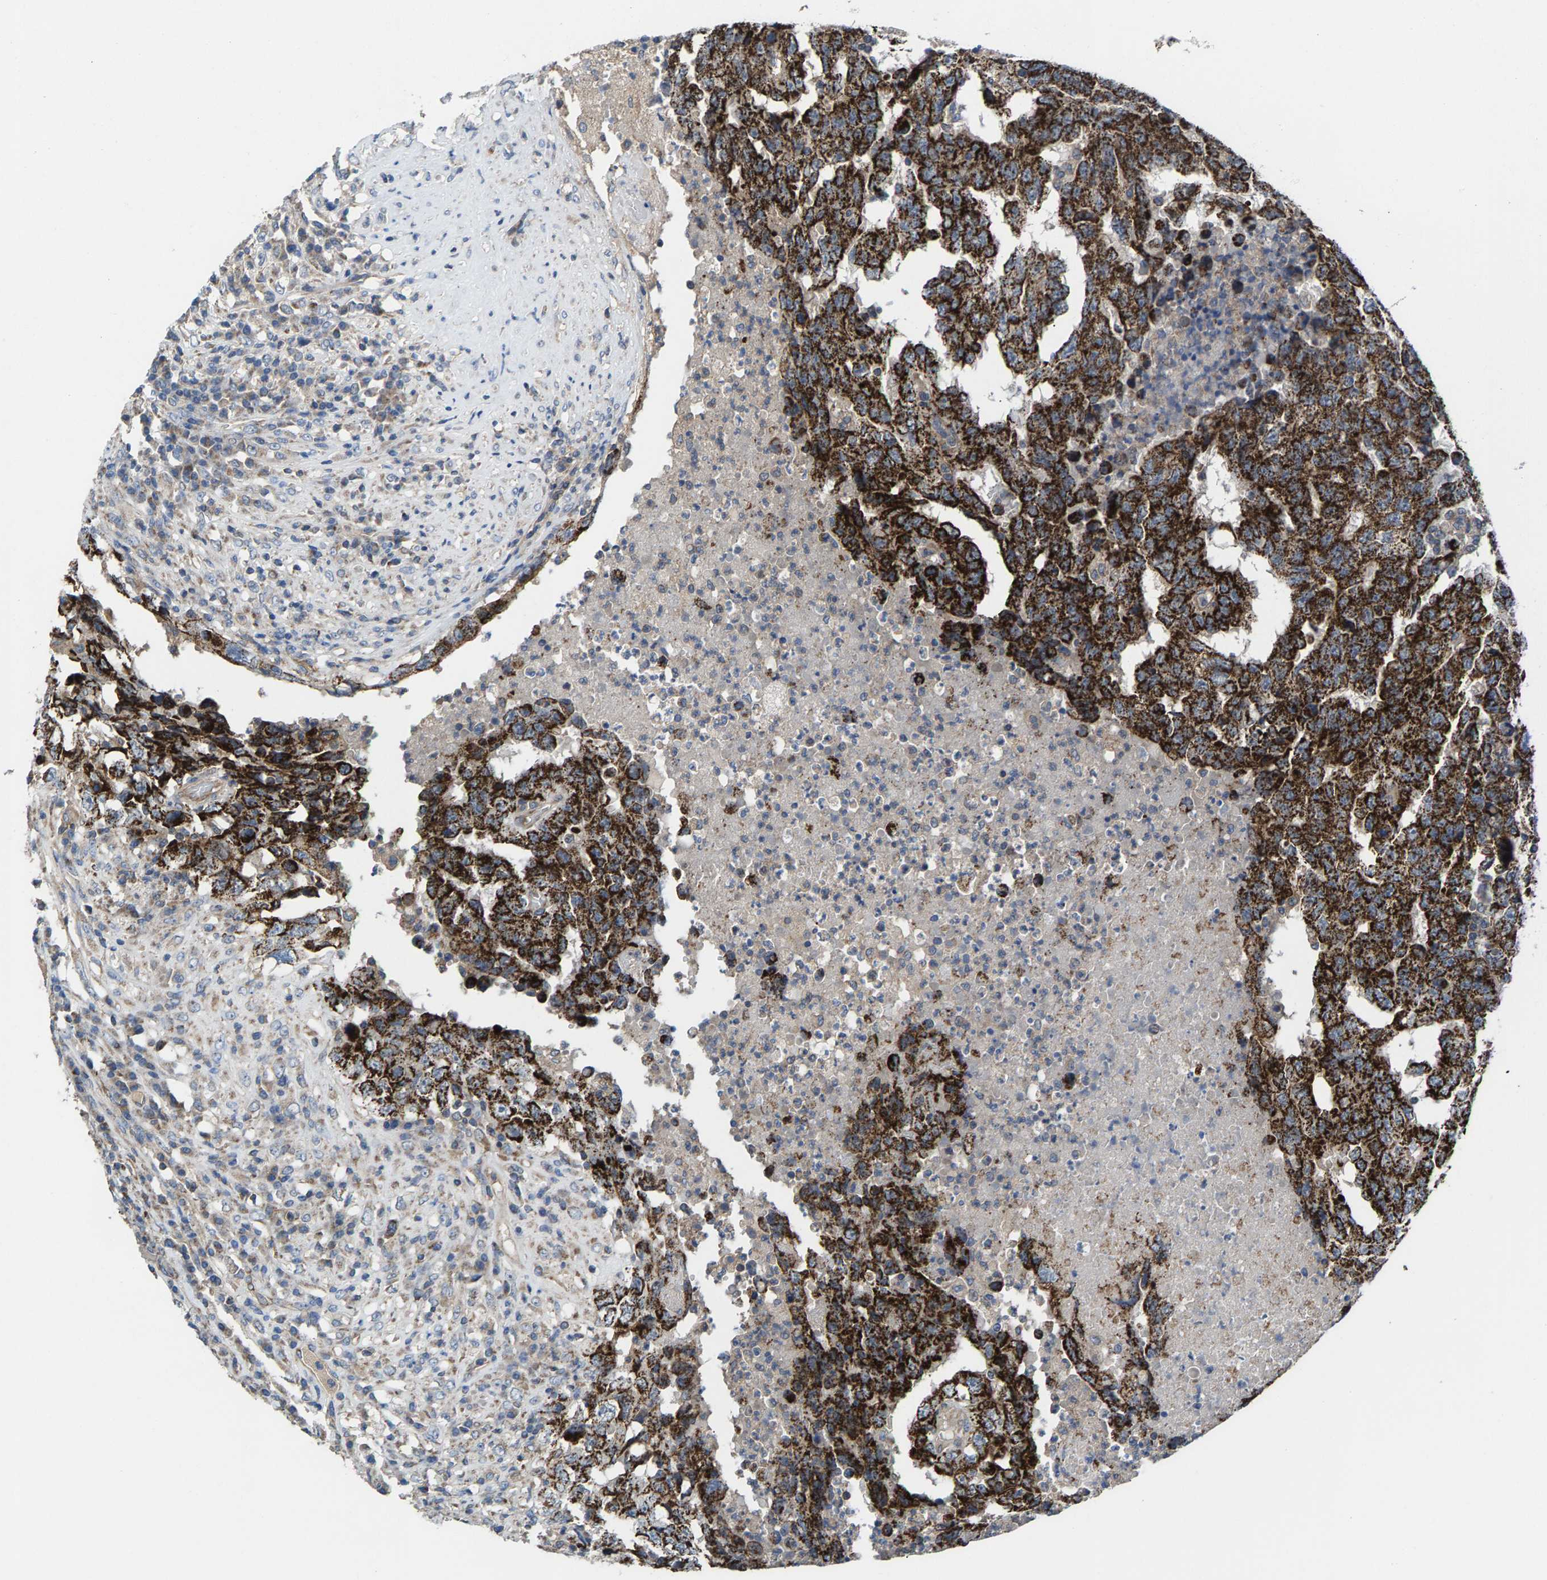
{"staining": {"intensity": "strong", "quantity": ">75%", "location": "cytoplasmic/membranous"}, "tissue": "testis cancer", "cell_type": "Tumor cells", "image_type": "cancer", "snomed": [{"axis": "morphology", "description": "Necrosis, NOS"}, {"axis": "morphology", "description": "Carcinoma, Embryonal, NOS"}, {"axis": "topography", "description": "Testis"}], "caption": "About >75% of tumor cells in testis cancer (embryonal carcinoma) demonstrate strong cytoplasmic/membranous protein expression as visualized by brown immunohistochemical staining.", "gene": "MRM1", "patient": {"sex": "male", "age": 19}}